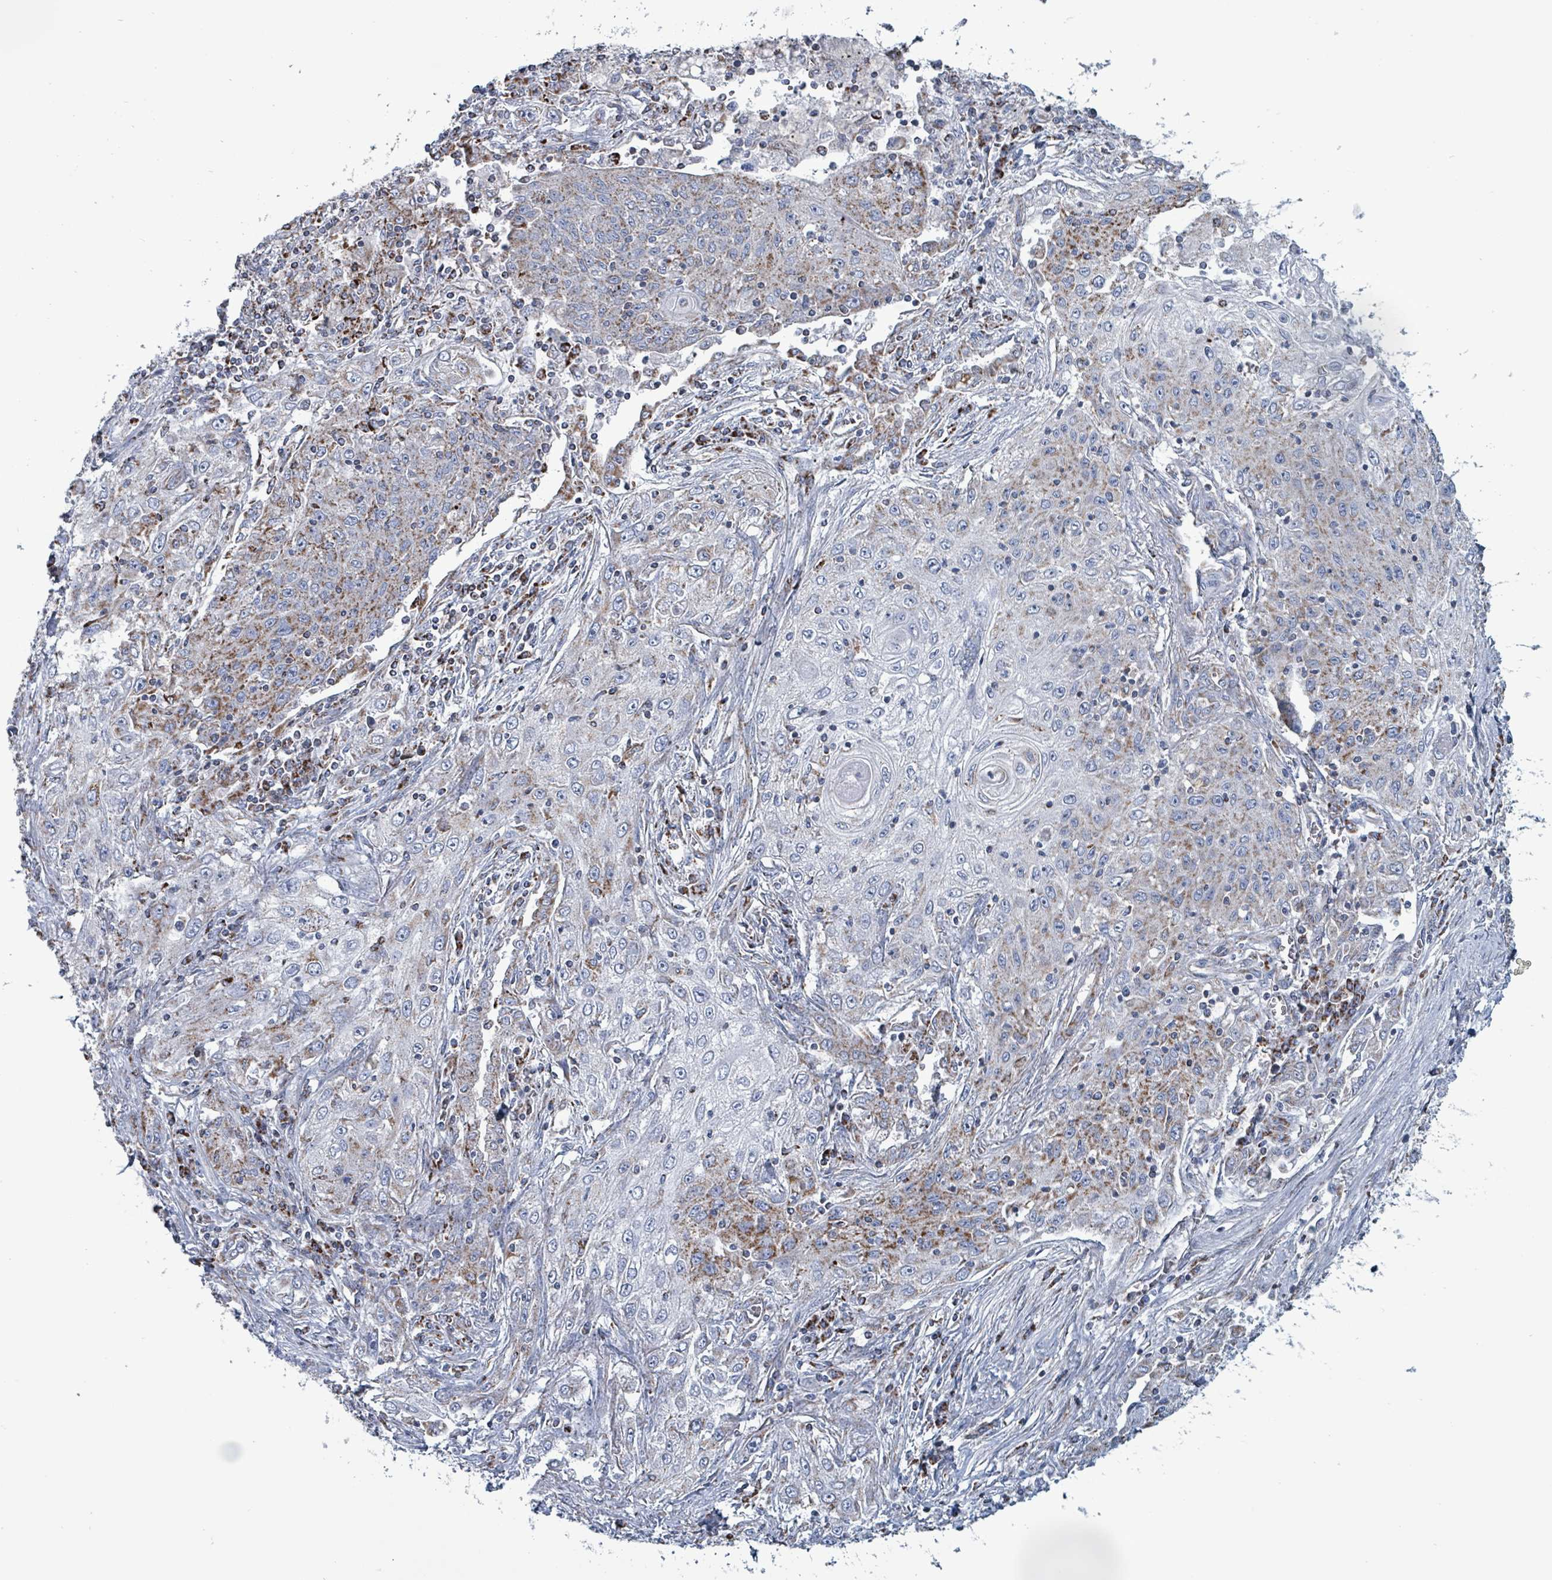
{"staining": {"intensity": "moderate", "quantity": "<25%", "location": "cytoplasmic/membranous"}, "tissue": "lung cancer", "cell_type": "Tumor cells", "image_type": "cancer", "snomed": [{"axis": "morphology", "description": "Squamous cell carcinoma, NOS"}, {"axis": "topography", "description": "Lung"}], "caption": "DAB immunohistochemical staining of human squamous cell carcinoma (lung) reveals moderate cytoplasmic/membranous protein staining in about <25% of tumor cells.", "gene": "IDH3B", "patient": {"sex": "female", "age": 69}}